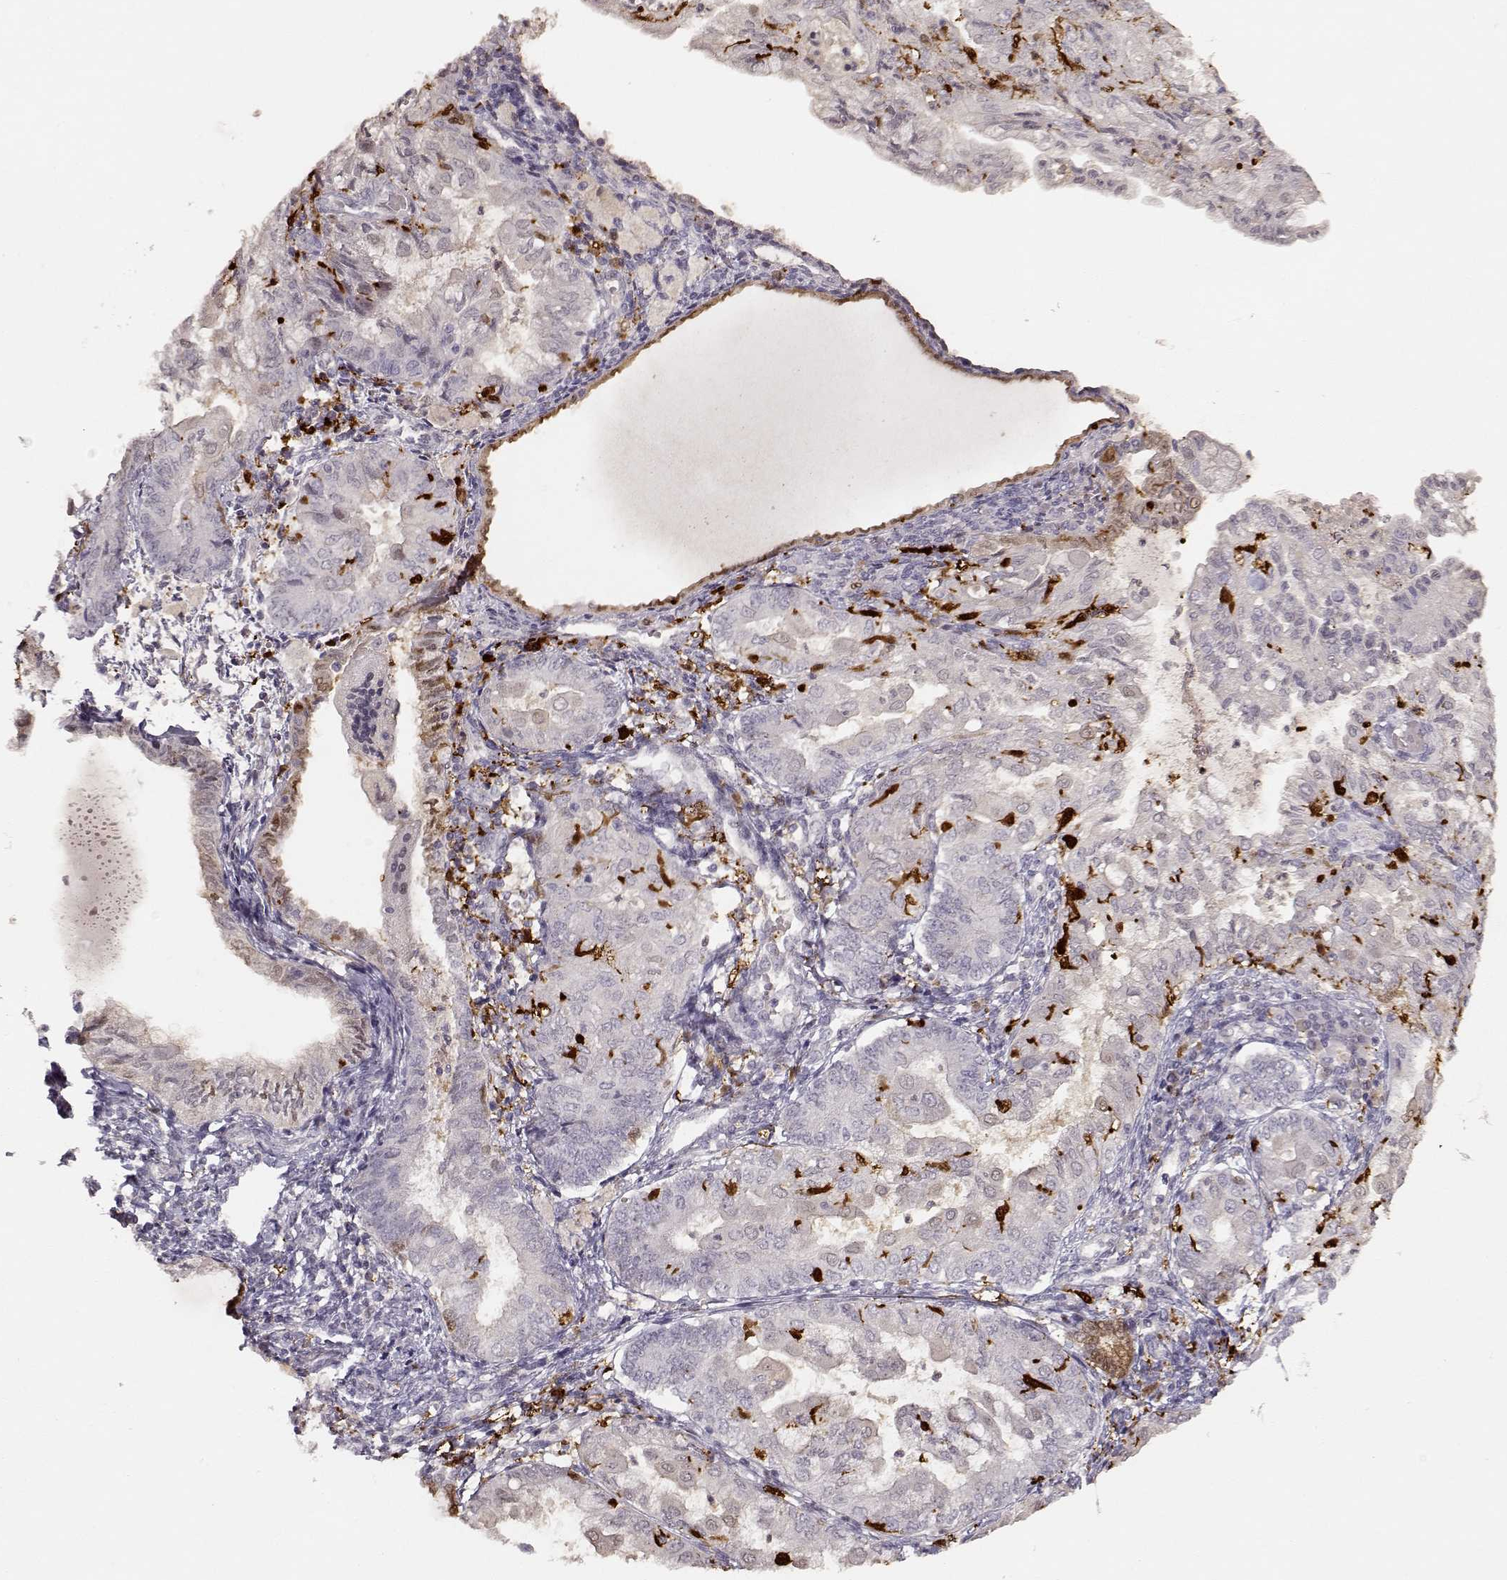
{"staining": {"intensity": "negative", "quantity": "none", "location": "none"}, "tissue": "endometrial cancer", "cell_type": "Tumor cells", "image_type": "cancer", "snomed": [{"axis": "morphology", "description": "Adenocarcinoma, NOS"}, {"axis": "topography", "description": "Endometrium"}], "caption": "DAB (3,3'-diaminobenzidine) immunohistochemical staining of endometrial adenocarcinoma displays no significant expression in tumor cells.", "gene": "S100B", "patient": {"sex": "female", "age": 68}}